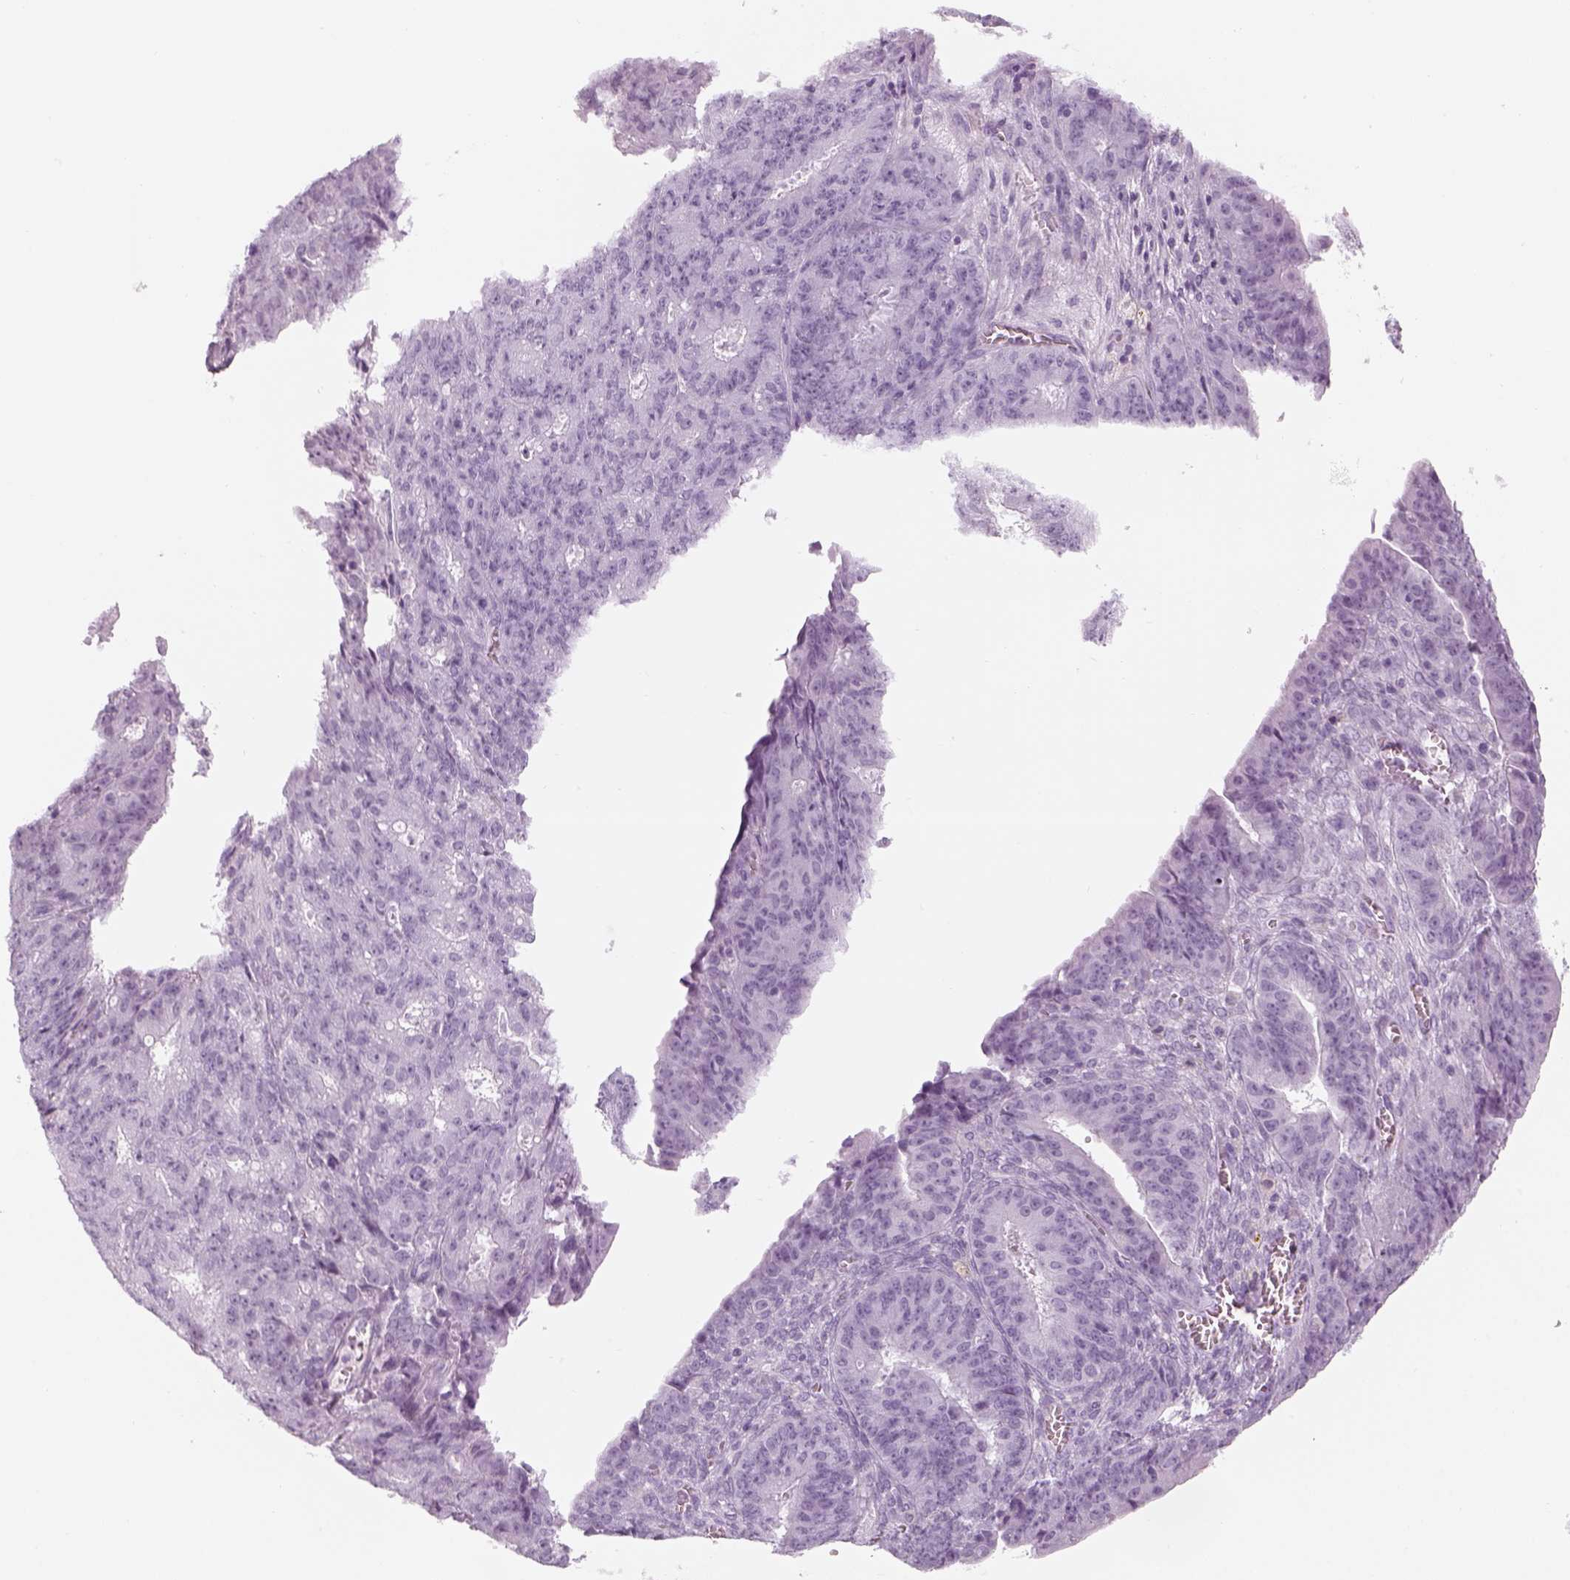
{"staining": {"intensity": "negative", "quantity": "none", "location": "none"}, "tissue": "ovarian cancer", "cell_type": "Tumor cells", "image_type": "cancer", "snomed": [{"axis": "morphology", "description": "Carcinoma, endometroid"}, {"axis": "topography", "description": "Ovary"}], "caption": "High power microscopy photomicrograph of an immunohistochemistry histopathology image of ovarian endometroid carcinoma, revealing no significant staining in tumor cells.", "gene": "PABPC1L2B", "patient": {"sex": "female", "age": 42}}